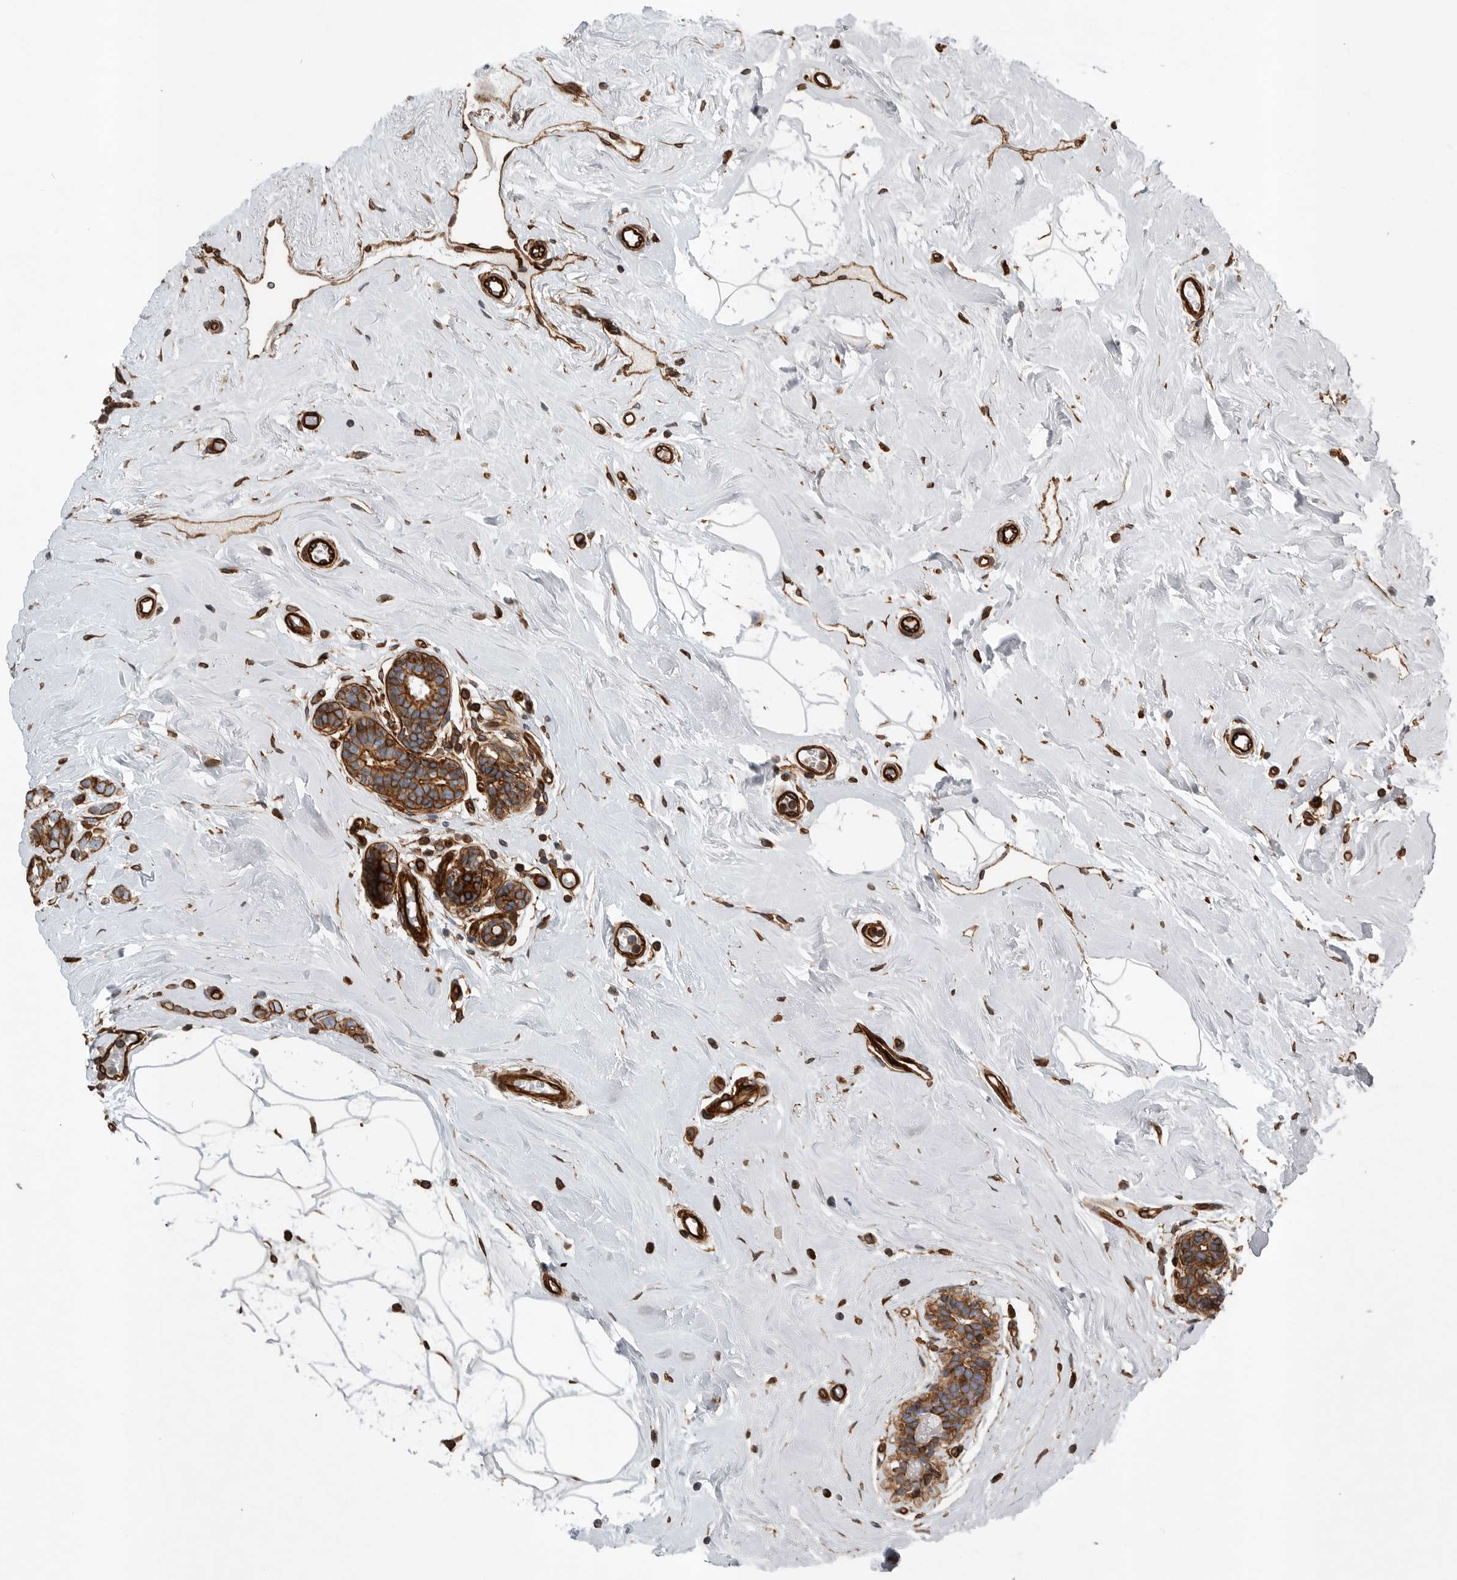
{"staining": {"intensity": "strong", "quantity": ">75%", "location": "cytoplasmic/membranous"}, "tissue": "breast cancer", "cell_type": "Tumor cells", "image_type": "cancer", "snomed": [{"axis": "morphology", "description": "Lobular carcinoma"}, {"axis": "topography", "description": "Breast"}], "caption": "Lobular carcinoma (breast) stained for a protein demonstrates strong cytoplasmic/membranous positivity in tumor cells.", "gene": "PLEC", "patient": {"sex": "female", "age": 47}}